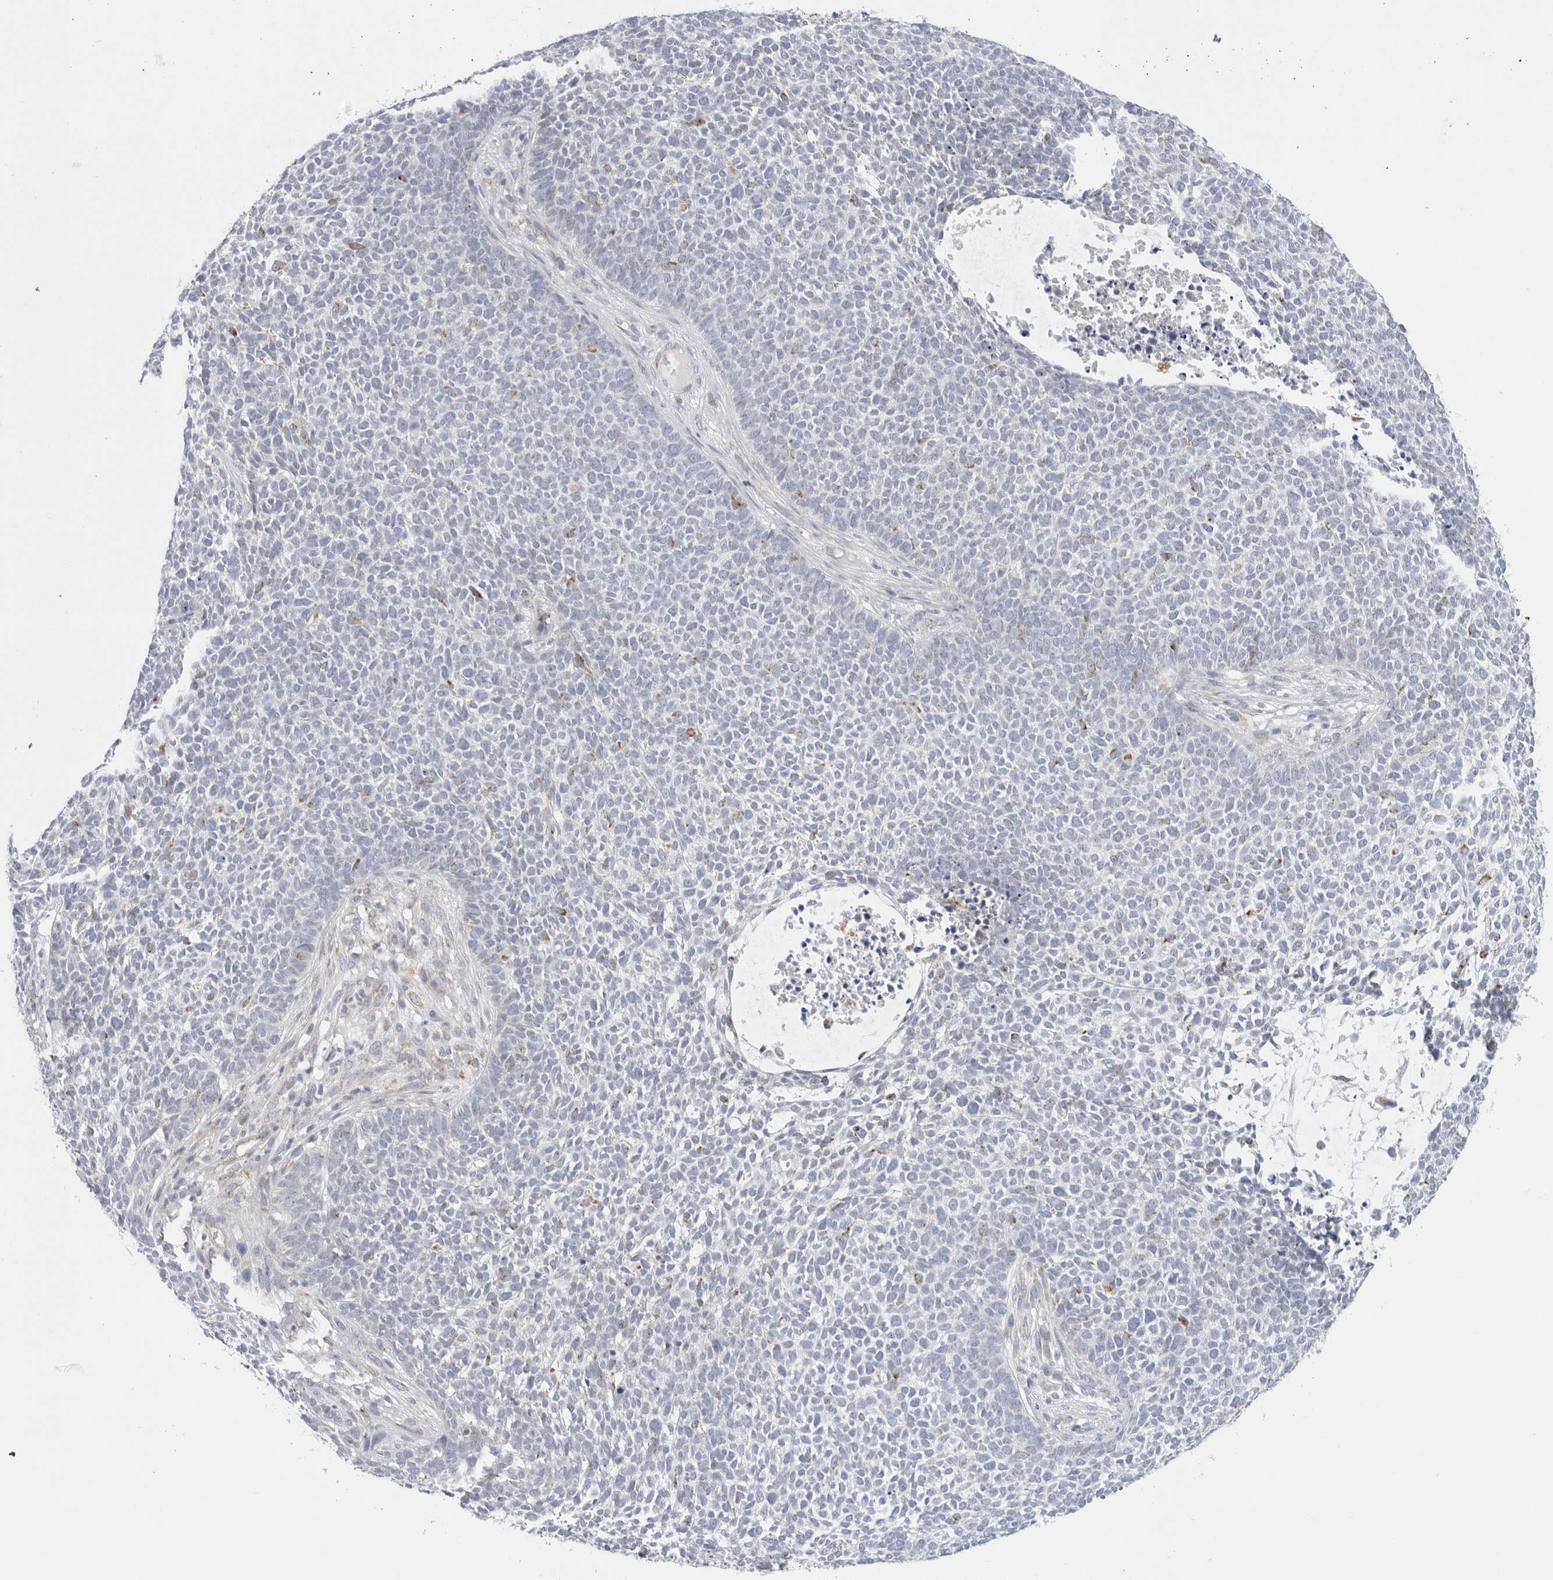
{"staining": {"intensity": "negative", "quantity": "none", "location": "none"}, "tissue": "skin cancer", "cell_type": "Tumor cells", "image_type": "cancer", "snomed": [{"axis": "morphology", "description": "Basal cell carcinoma"}, {"axis": "topography", "description": "Skin"}], "caption": "Tumor cells show no significant protein expression in skin basal cell carcinoma.", "gene": "FAHD1", "patient": {"sex": "female", "age": 84}}